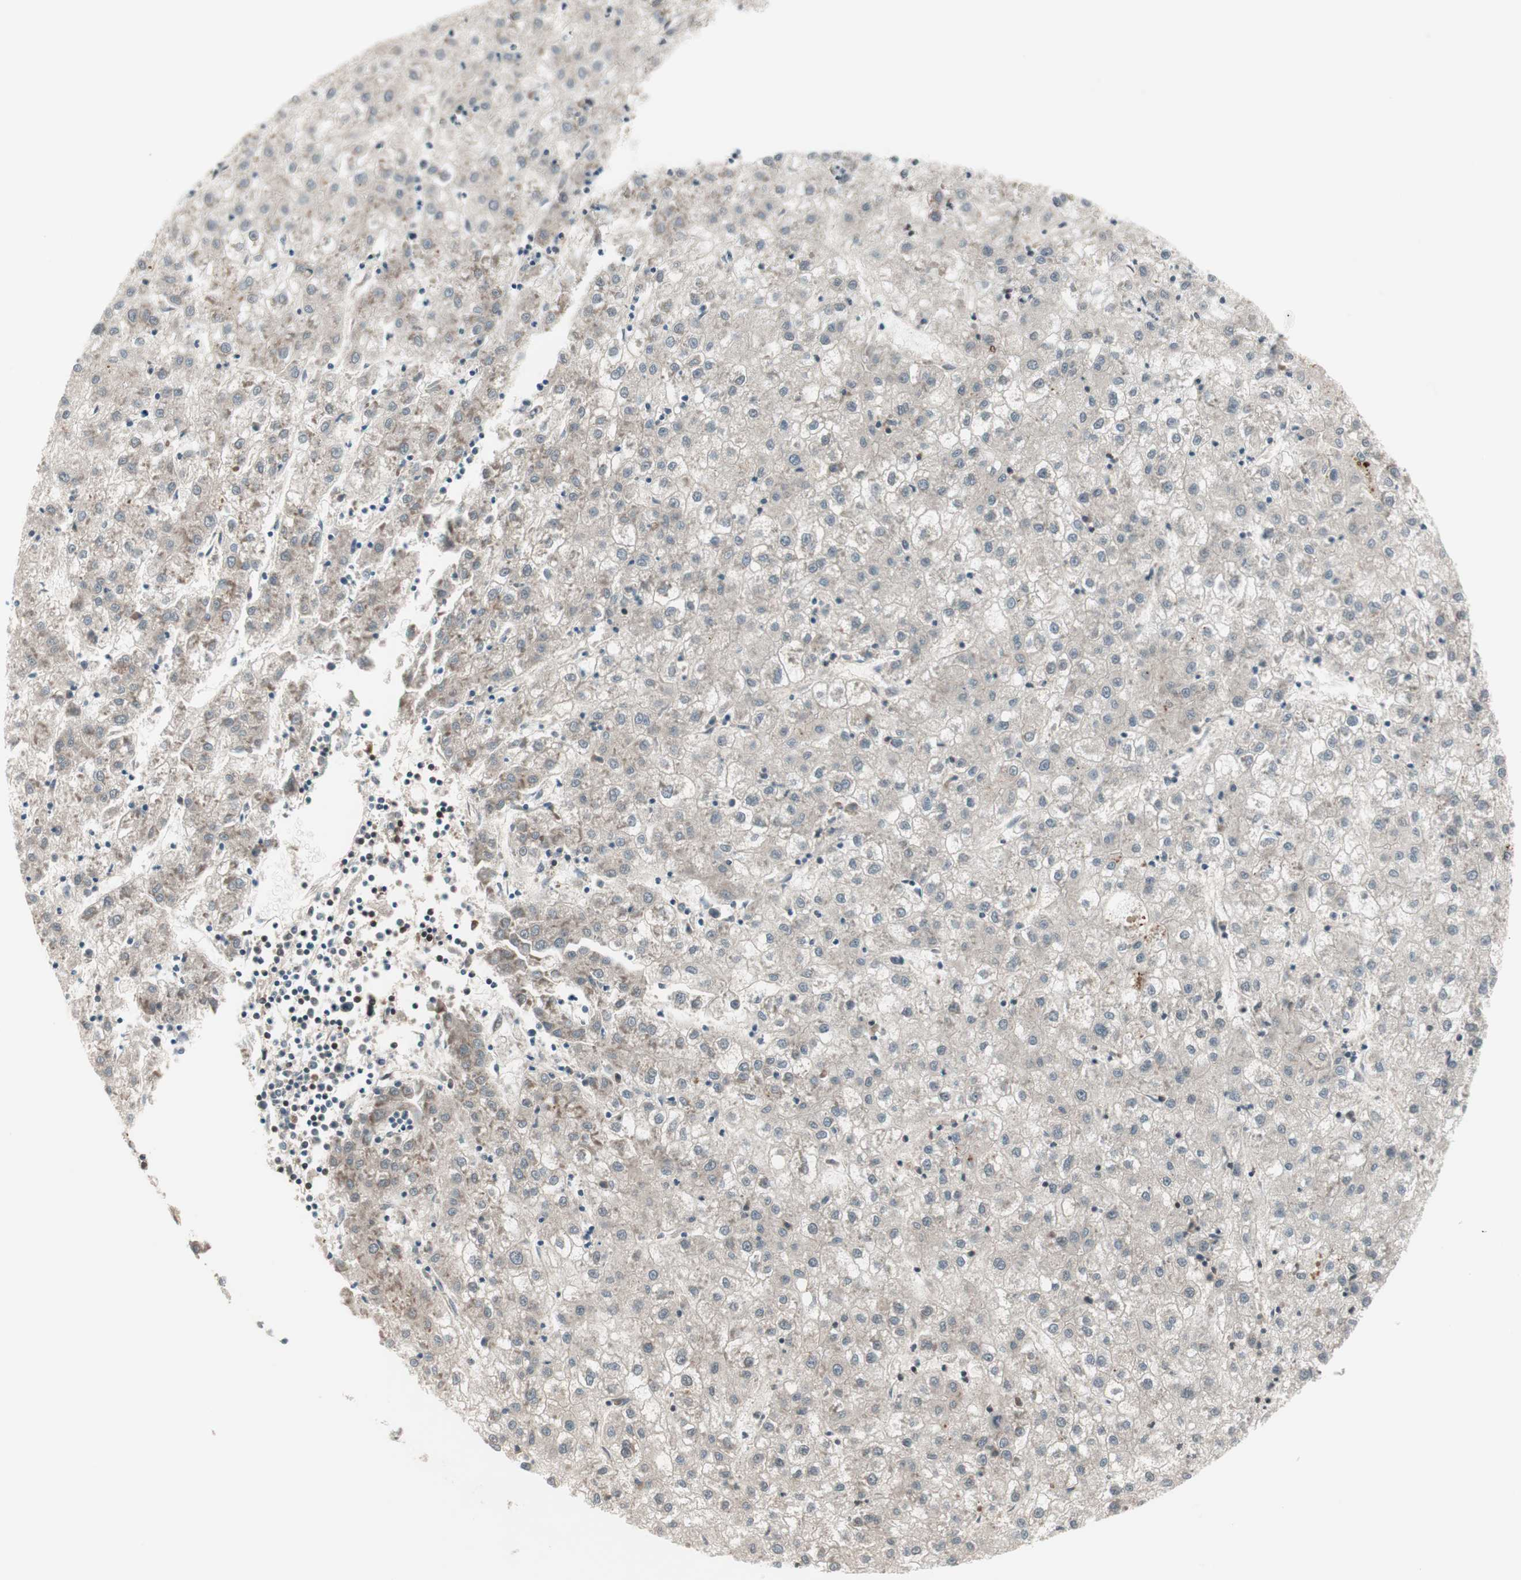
{"staining": {"intensity": "weak", "quantity": "<25%", "location": "cytoplasmic/membranous"}, "tissue": "liver cancer", "cell_type": "Tumor cells", "image_type": "cancer", "snomed": [{"axis": "morphology", "description": "Carcinoma, Hepatocellular, NOS"}, {"axis": "topography", "description": "Liver"}], "caption": "Hepatocellular carcinoma (liver) was stained to show a protein in brown. There is no significant positivity in tumor cells. (DAB (3,3'-diaminobenzidine) immunohistochemistry (IHC) visualized using brightfield microscopy, high magnification).", "gene": "UBE2I", "patient": {"sex": "male", "age": 72}}